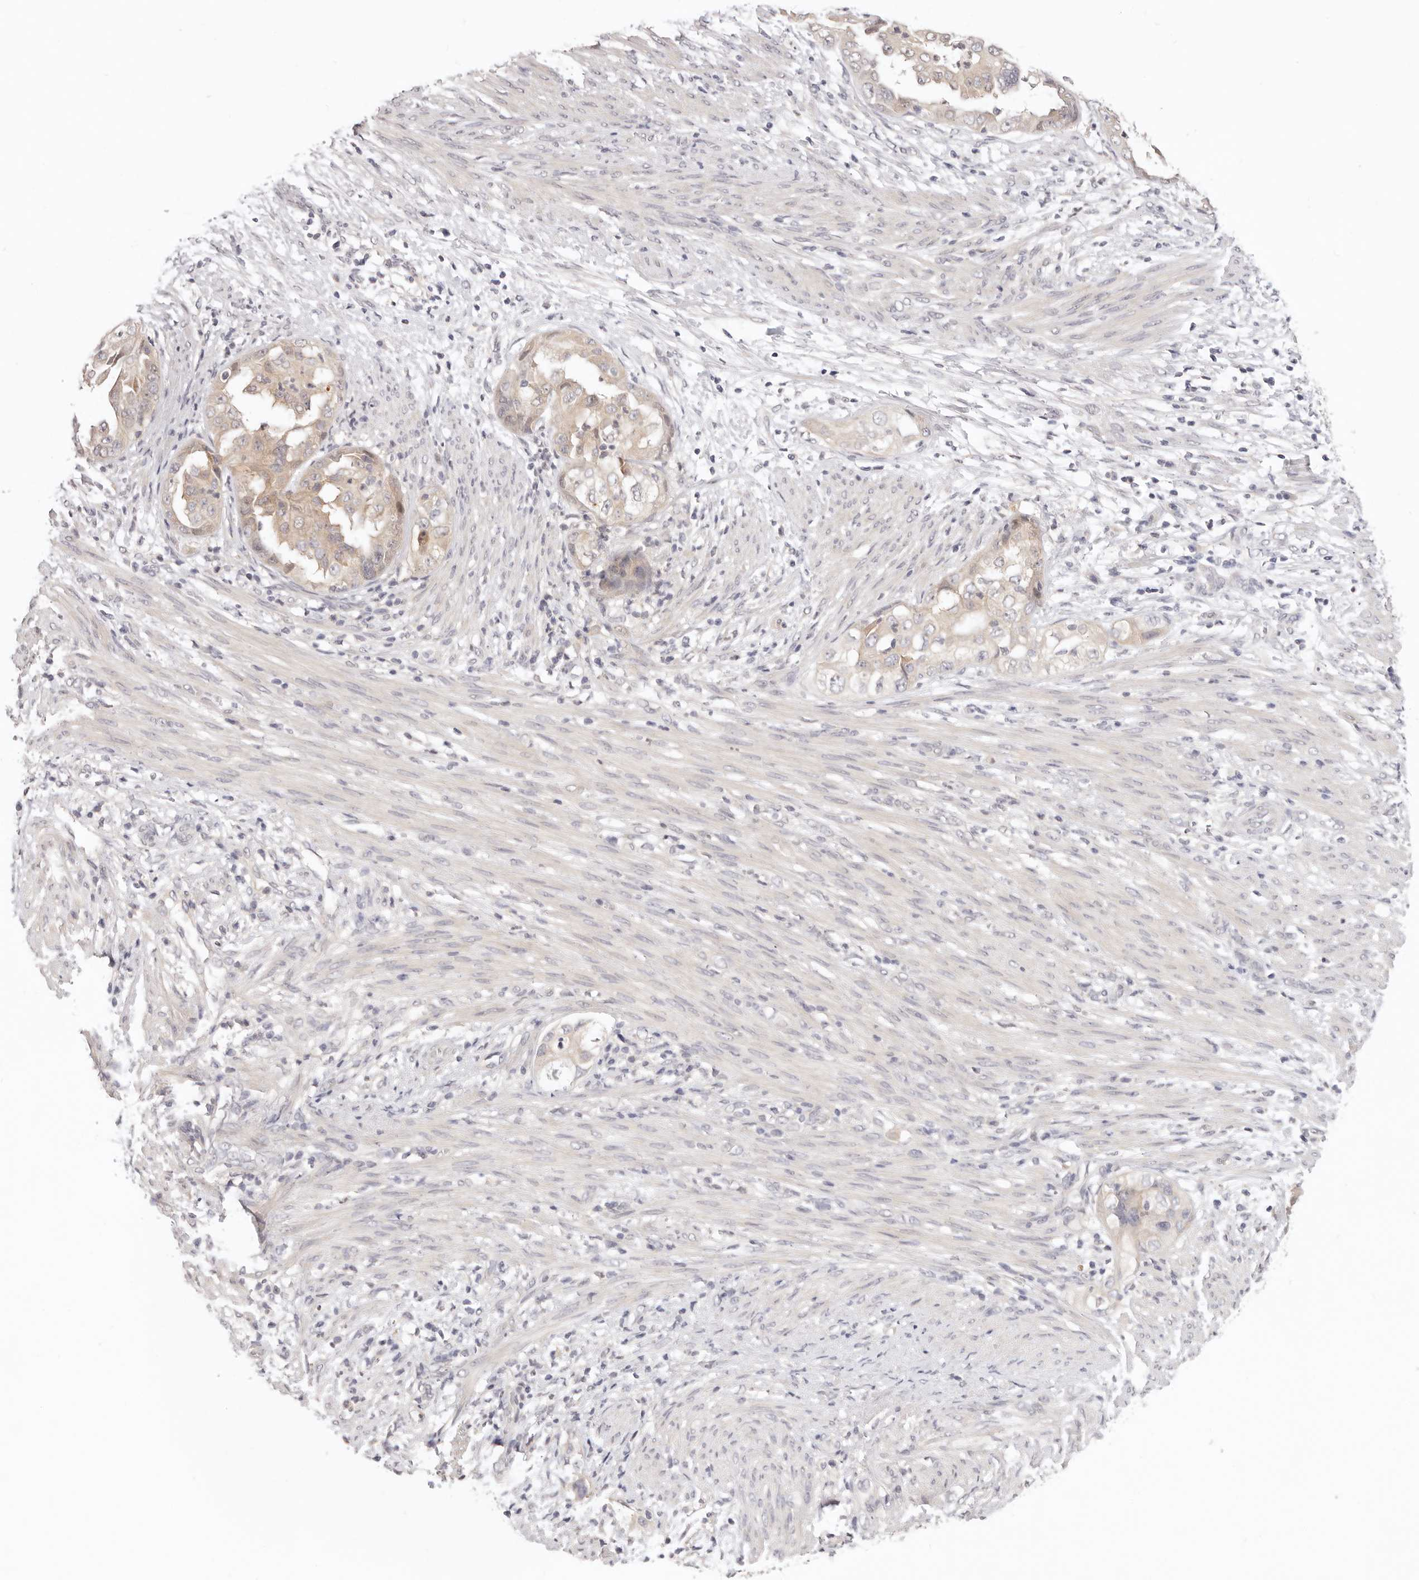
{"staining": {"intensity": "weak", "quantity": ">75%", "location": "cytoplasmic/membranous"}, "tissue": "endometrial cancer", "cell_type": "Tumor cells", "image_type": "cancer", "snomed": [{"axis": "morphology", "description": "Adenocarcinoma, NOS"}, {"axis": "topography", "description": "Endometrium"}], "caption": "Endometrial cancer (adenocarcinoma) stained for a protein exhibits weak cytoplasmic/membranous positivity in tumor cells.", "gene": "GGPS1", "patient": {"sex": "female", "age": 85}}